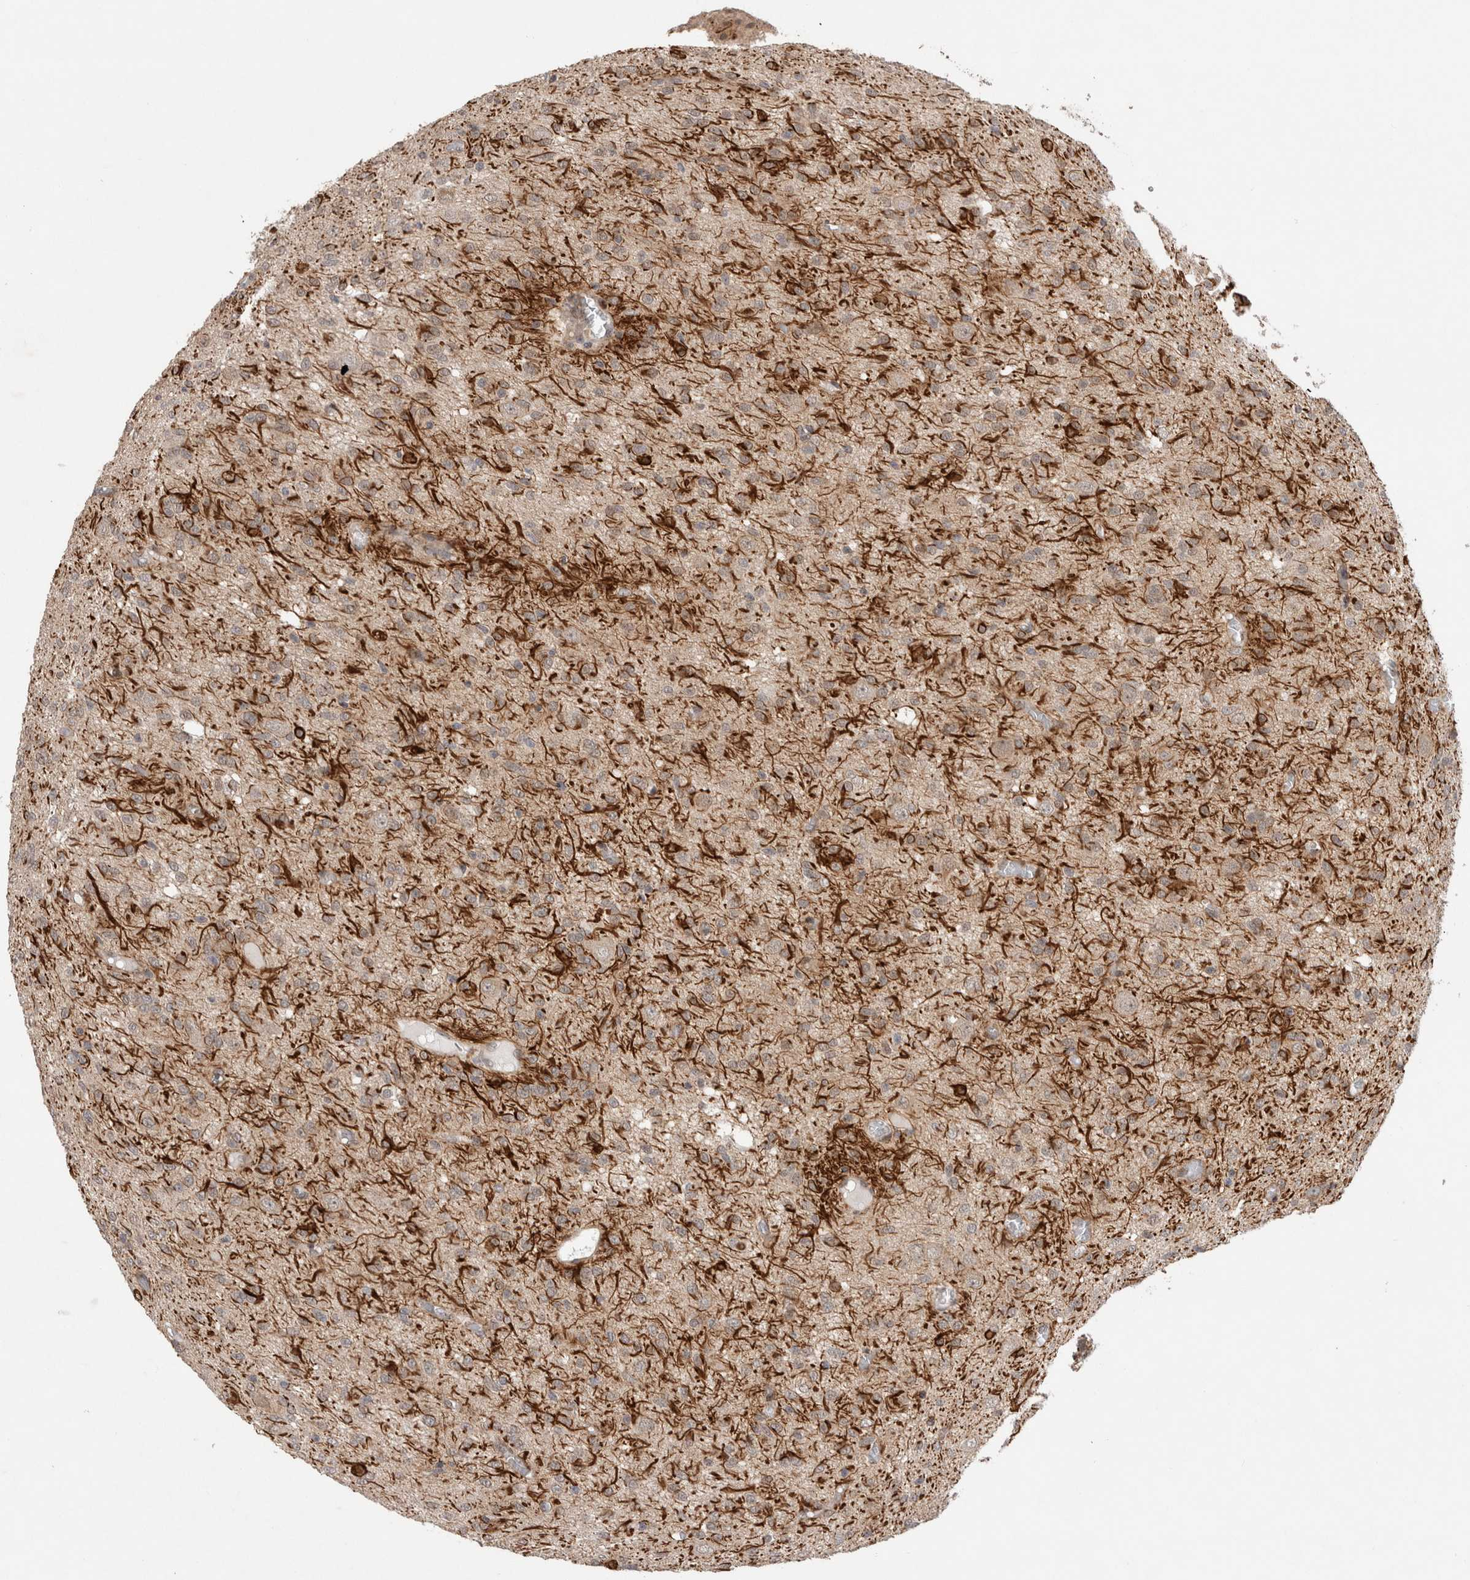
{"staining": {"intensity": "negative", "quantity": "none", "location": "none"}, "tissue": "glioma", "cell_type": "Tumor cells", "image_type": "cancer", "snomed": [{"axis": "morphology", "description": "Glioma, malignant, High grade"}, {"axis": "topography", "description": "Brain"}], "caption": "Tumor cells are negative for brown protein staining in glioma.", "gene": "SLC29A1", "patient": {"sex": "female", "age": 59}}